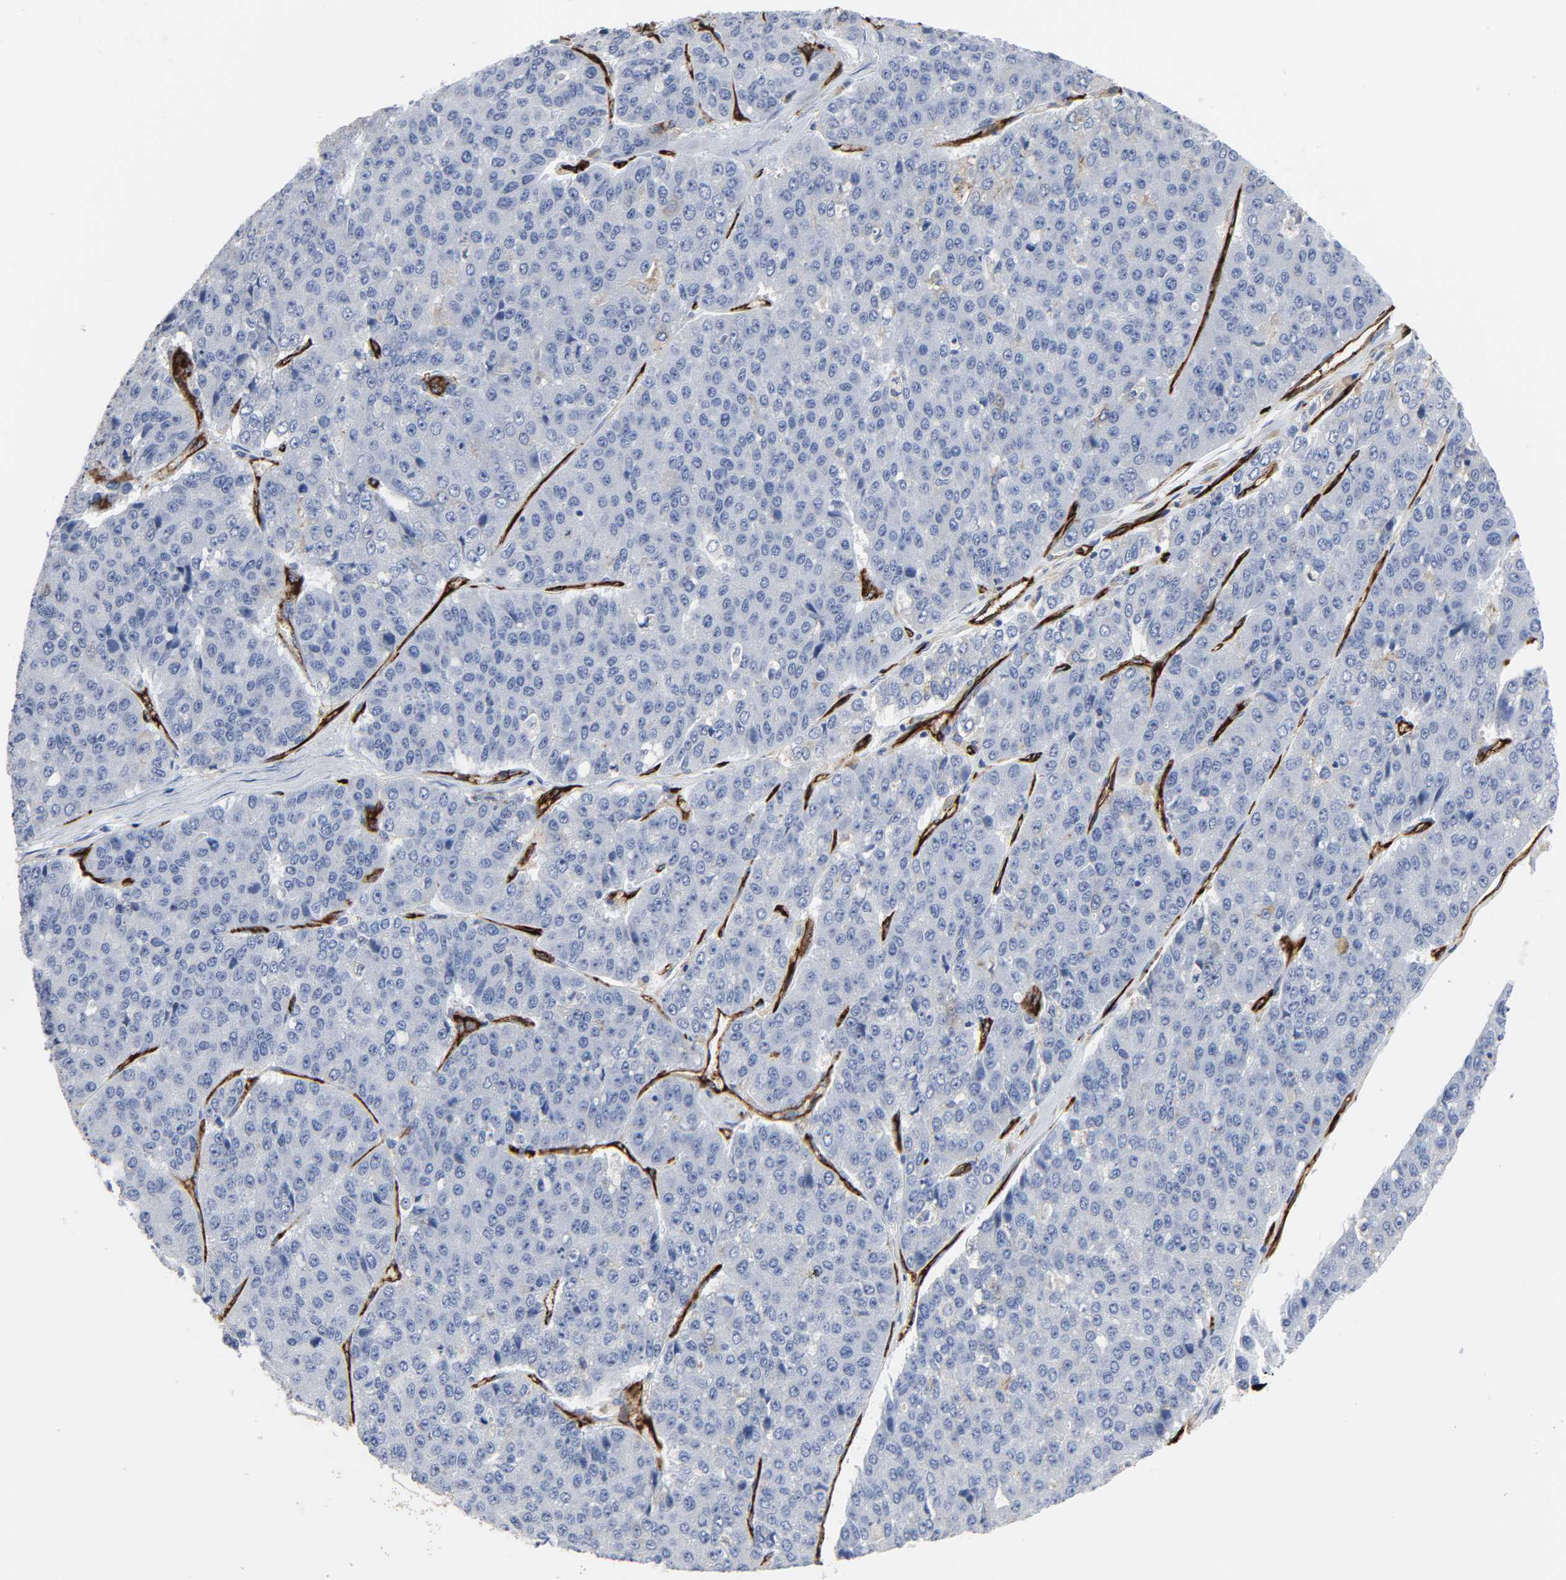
{"staining": {"intensity": "negative", "quantity": "none", "location": "none"}, "tissue": "pancreatic cancer", "cell_type": "Tumor cells", "image_type": "cancer", "snomed": [{"axis": "morphology", "description": "Adenocarcinoma, NOS"}, {"axis": "topography", "description": "Pancreas"}], "caption": "Immunohistochemical staining of pancreatic cancer exhibits no significant staining in tumor cells.", "gene": "PECAM1", "patient": {"sex": "male", "age": 50}}